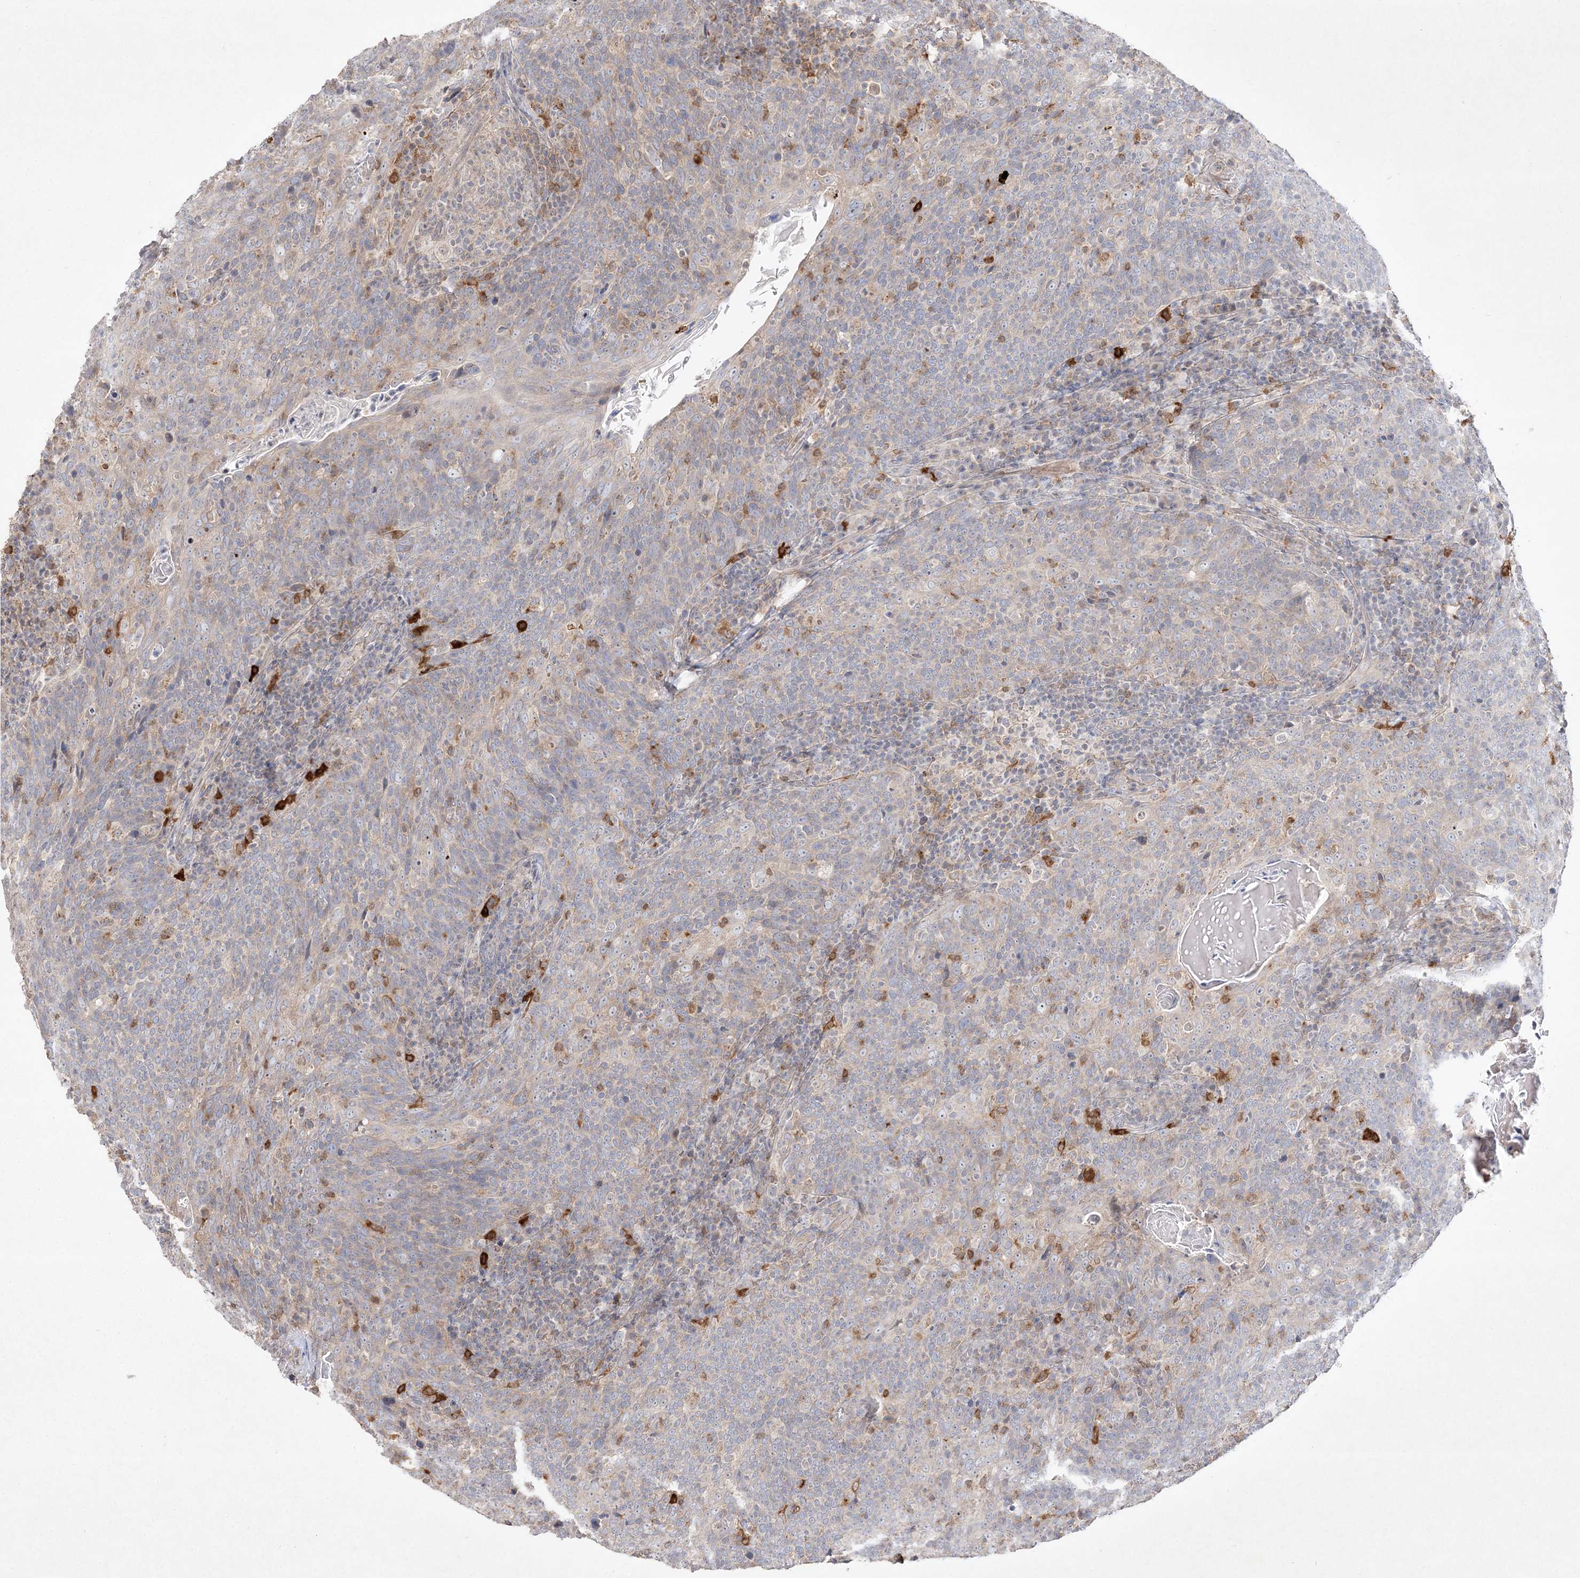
{"staining": {"intensity": "negative", "quantity": "none", "location": "none"}, "tissue": "head and neck cancer", "cell_type": "Tumor cells", "image_type": "cancer", "snomed": [{"axis": "morphology", "description": "Squamous cell carcinoma, NOS"}, {"axis": "morphology", "description": "Squamous cell carcinoma, metastatic, NOS"}, {"axis": "topography", "description": "Lymph node"}, {"axis": "topography", "description": "Head-Neck"}], "caption": "IHC histopathology image of human head and neck cancer stained for a protein (brown), which exhibits no expression in tumor cells.", "gene": "CLNK", "patient": {"sex": "male", "age": 62}}